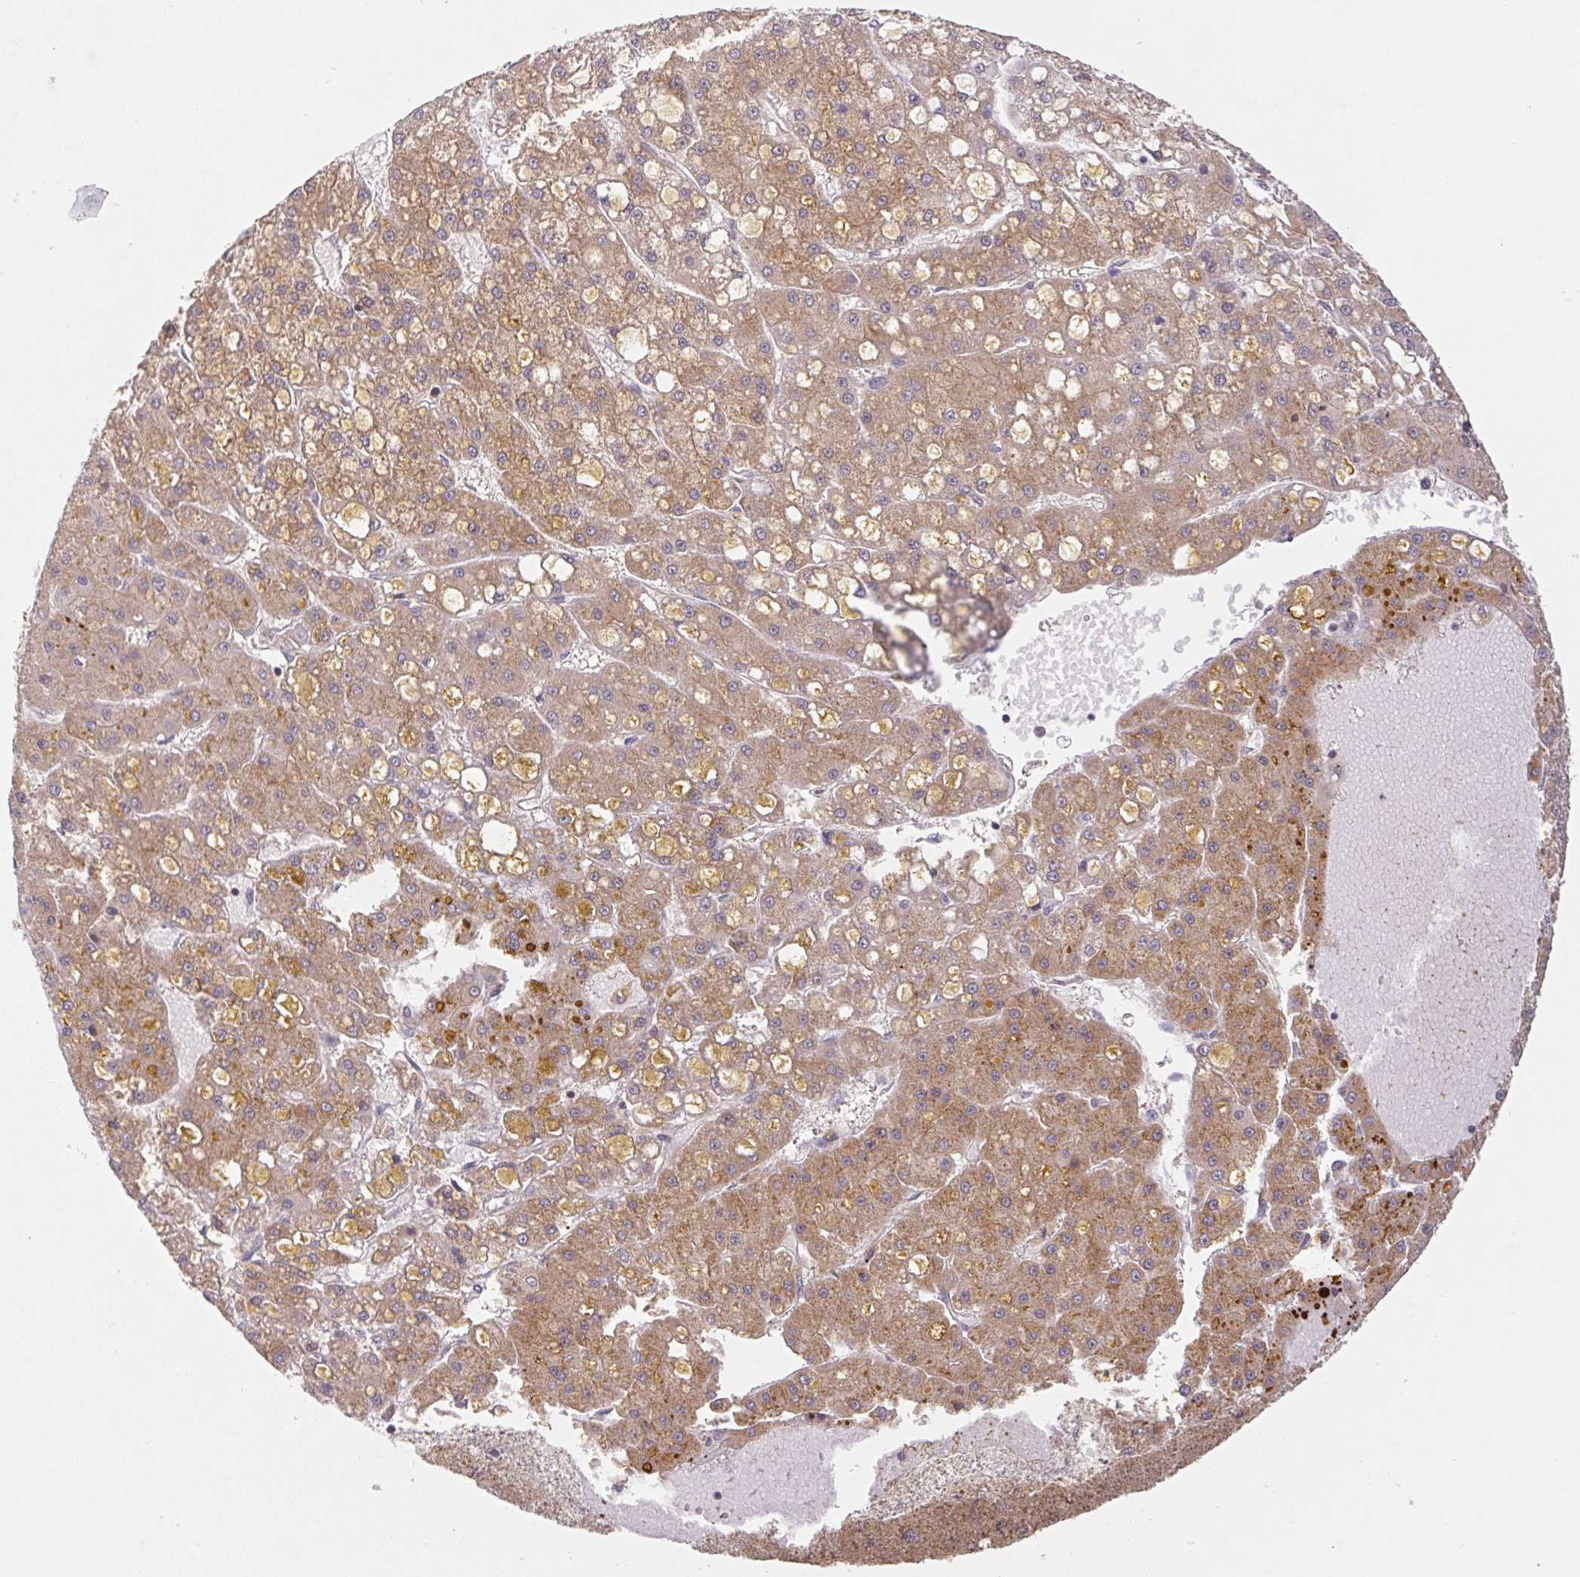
{"staining": {"intensity": "moderate", "quantity": "25%-75%", "location": "cytoplasmic/membranous"}, "tissue": "liver cancer", "cell_type": "Tumor cells", "image_type": "cancer", "snomed": [{"axis": "morphology", "description": "Carcinoma, Hepatocellular, NOS"}, {"axis": "topography", "description": "Liver"}], "caption": "Immunohistochemical staining of liver cancer (hepatocellular carcinoma) exhibits medium levels of moderate cytoplasmic/membranous expression in approximately 25%-75% of tumor cells.", "gene": "MTHFD1", "patient": {"sex": "male", "age": 67}}